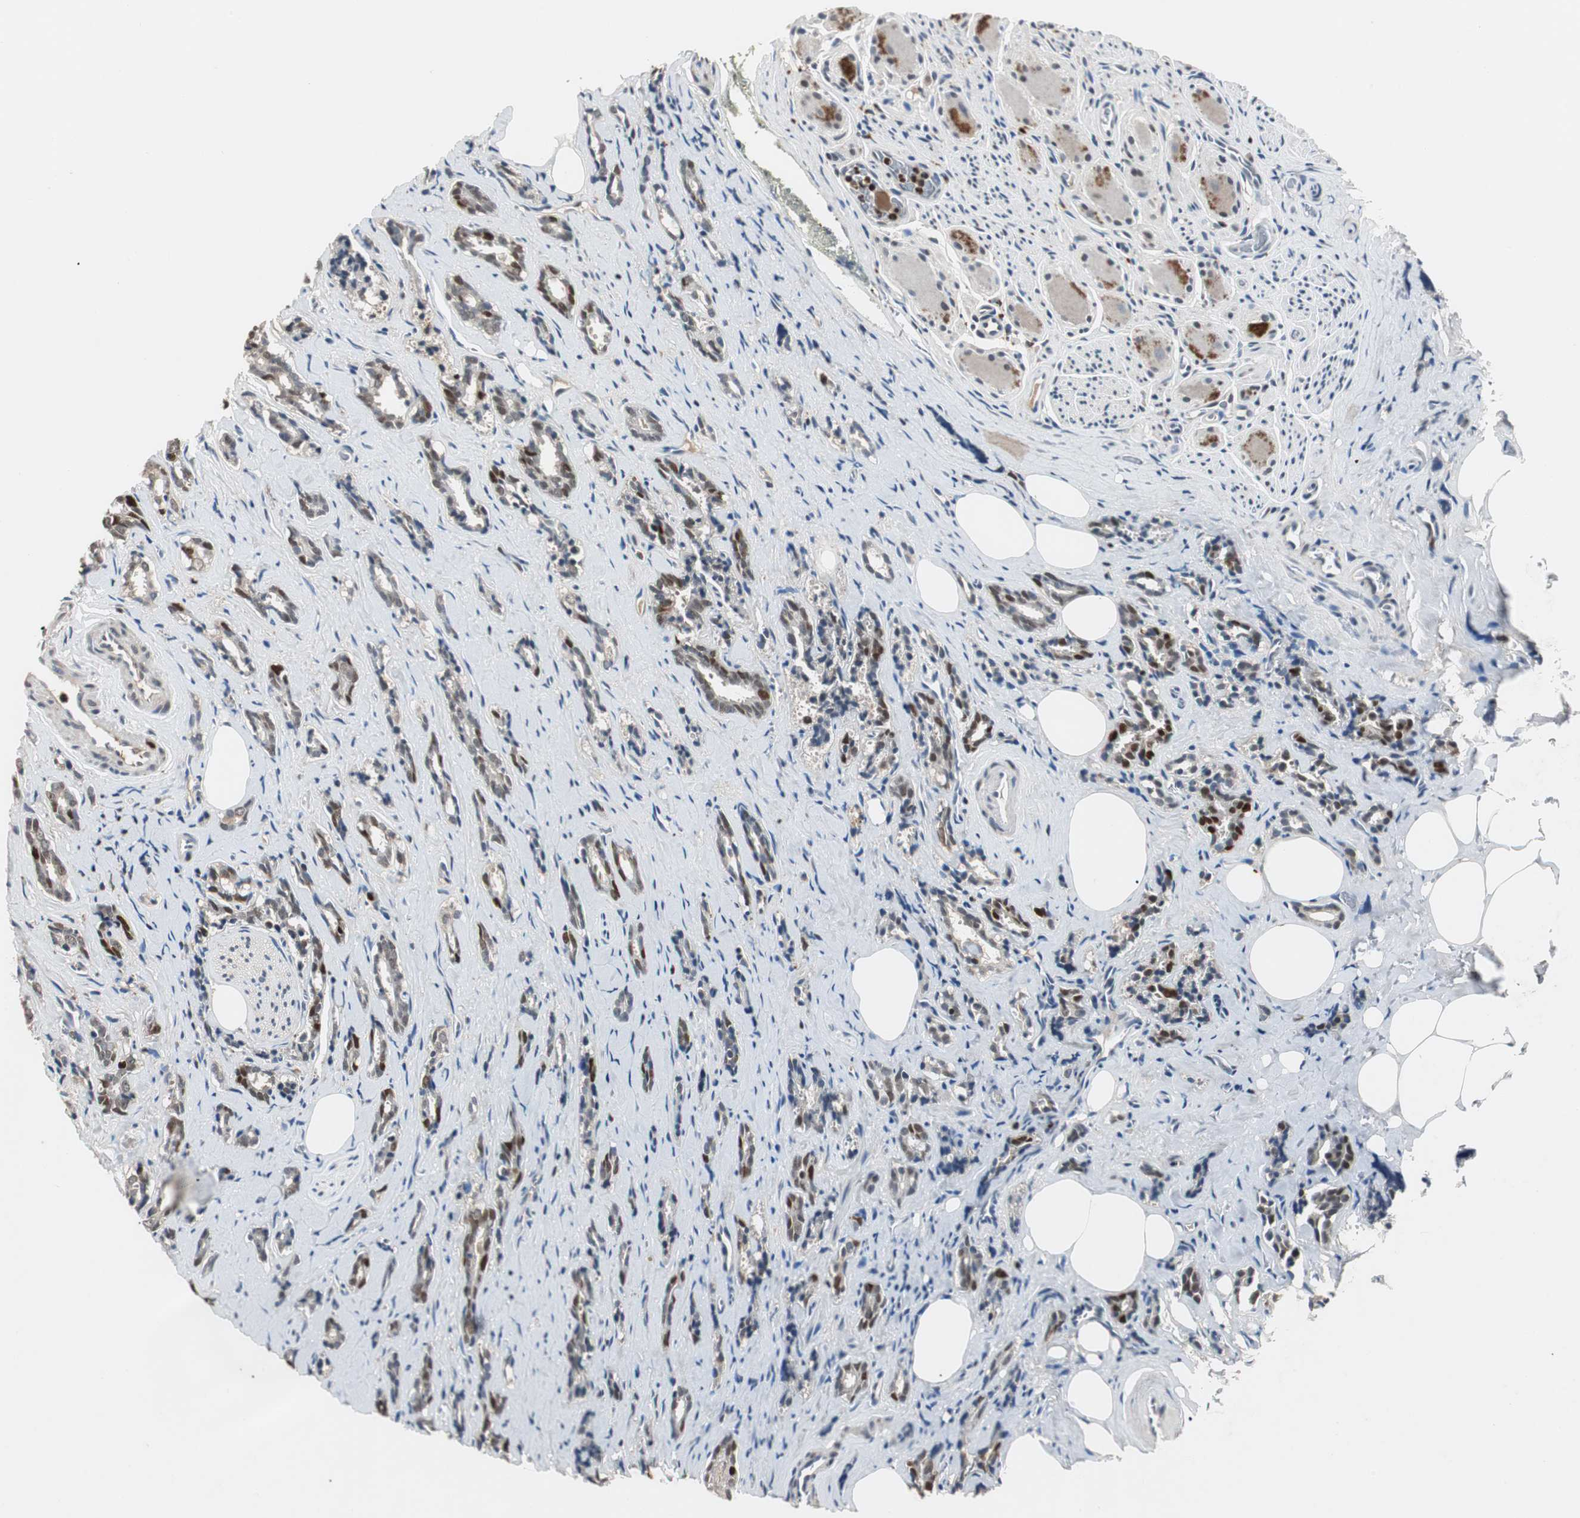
{"staining": {"intensity": "strong", "quantity": "<25%", "location": "nuclear"}, "tissue": "prostate cancer", "cell_type": "Tumor cells", "image_type": "cancer", "snomed": [{"axis": "morphology", "description": "Adenocarcinoma, High grade"}, {"axis": "topography", "description": "Prostate"}], "caption": "Strong nuclear expression for a protein is appreciated in about <25% of tumor cells of prostate adenocarcinoma (high-grade) using immunohistochemistry.", "gene": "FEN1", "patient": {"sex": "male", "age": 67}}